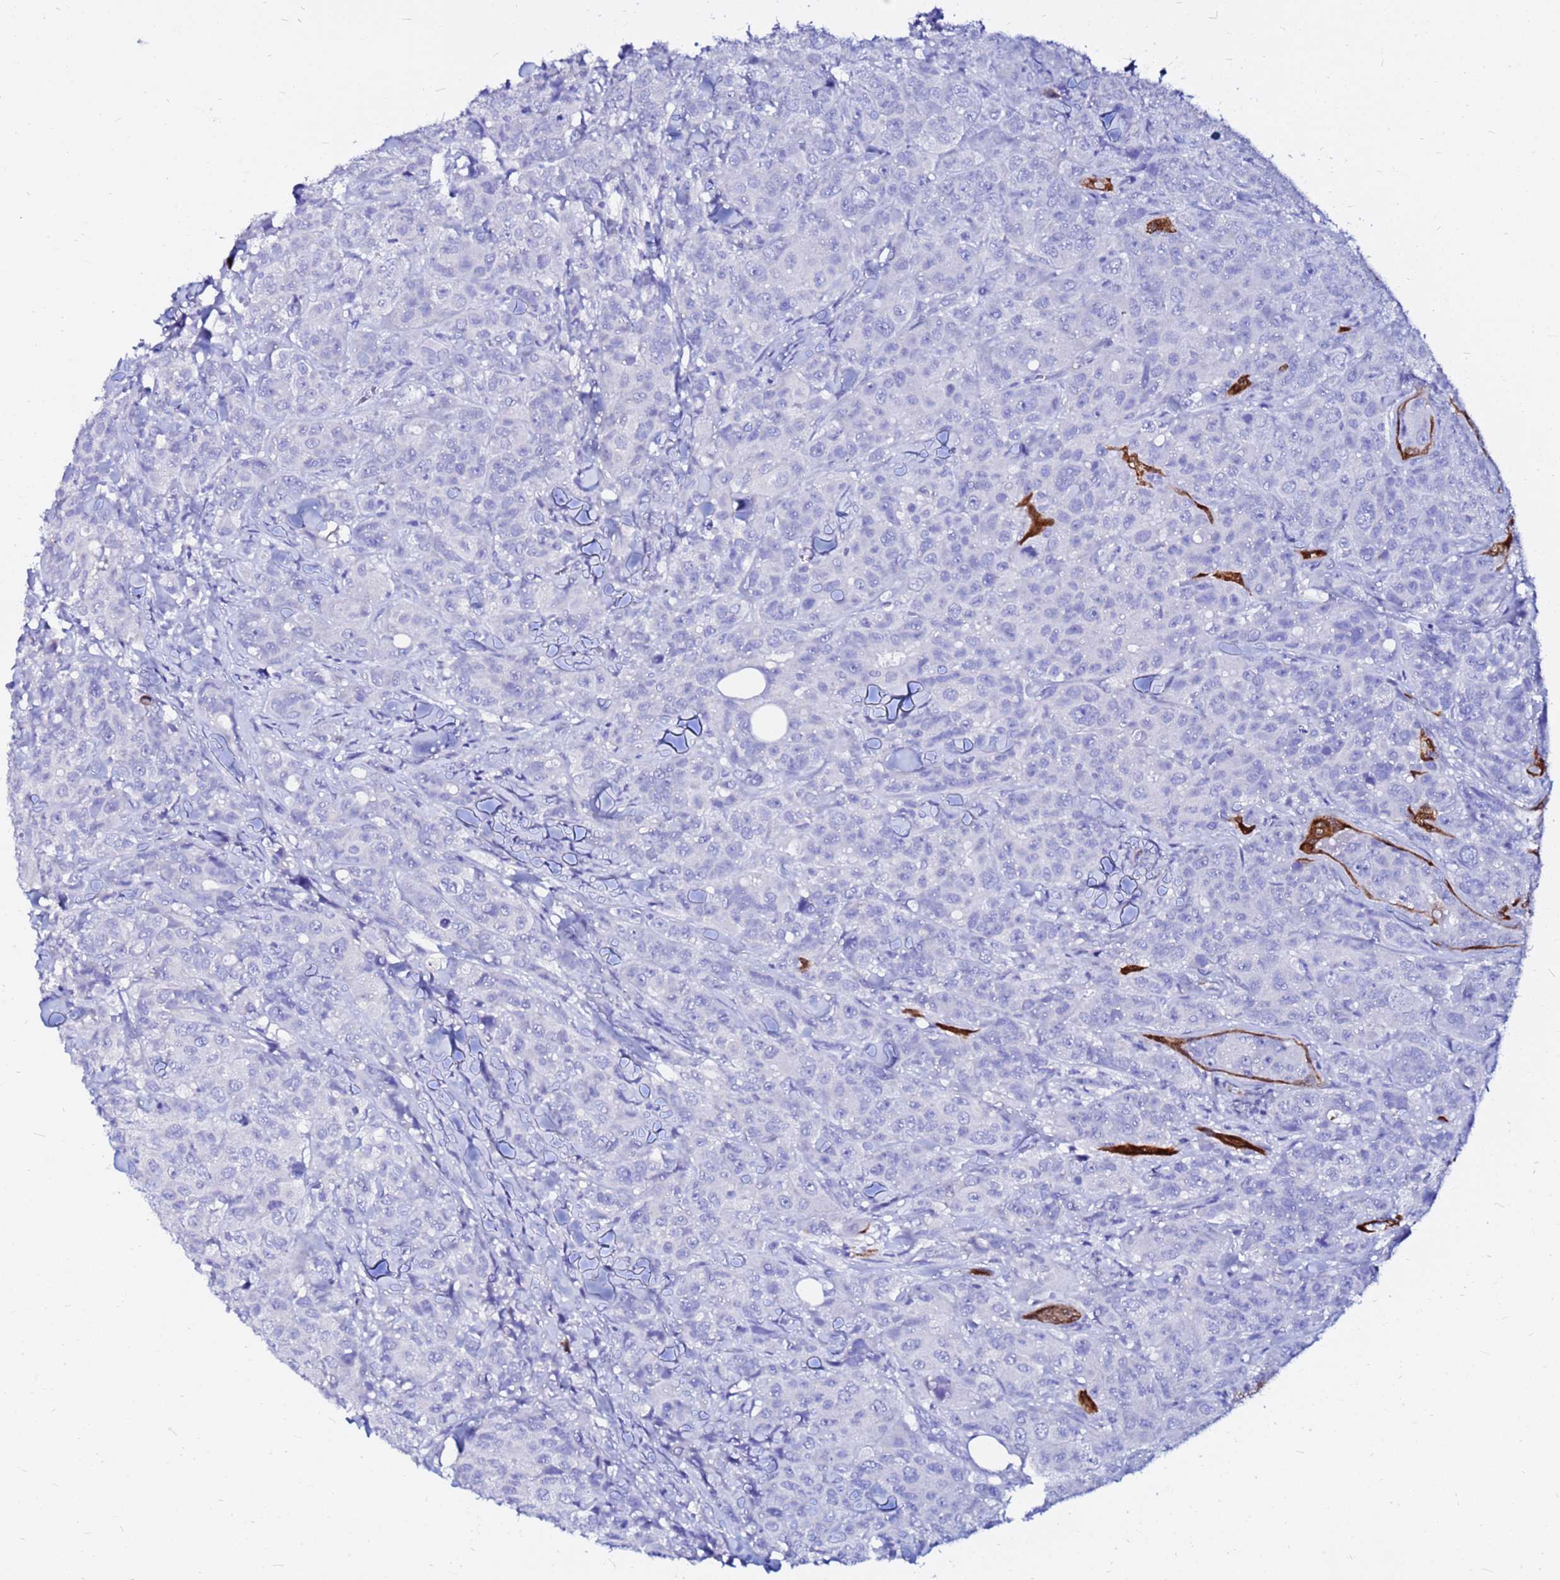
{"staining": {"intensity": "negative", "quantity": "none", "location": "none"}, "tissue": "breast cancer", "cell_type": "Tumor cells", "image_type": "cancer", "snomed": [{"axis": "morphology", "description": "Duct carcinoma"}, {"axis": "topography", "description": "Breast"}], "caption": "Immunohistochemistry of breast cancer reveals no staining in tumor cells.", "gene": "PPP1R14C", "patient": {"sex": "female", "age": 43}}